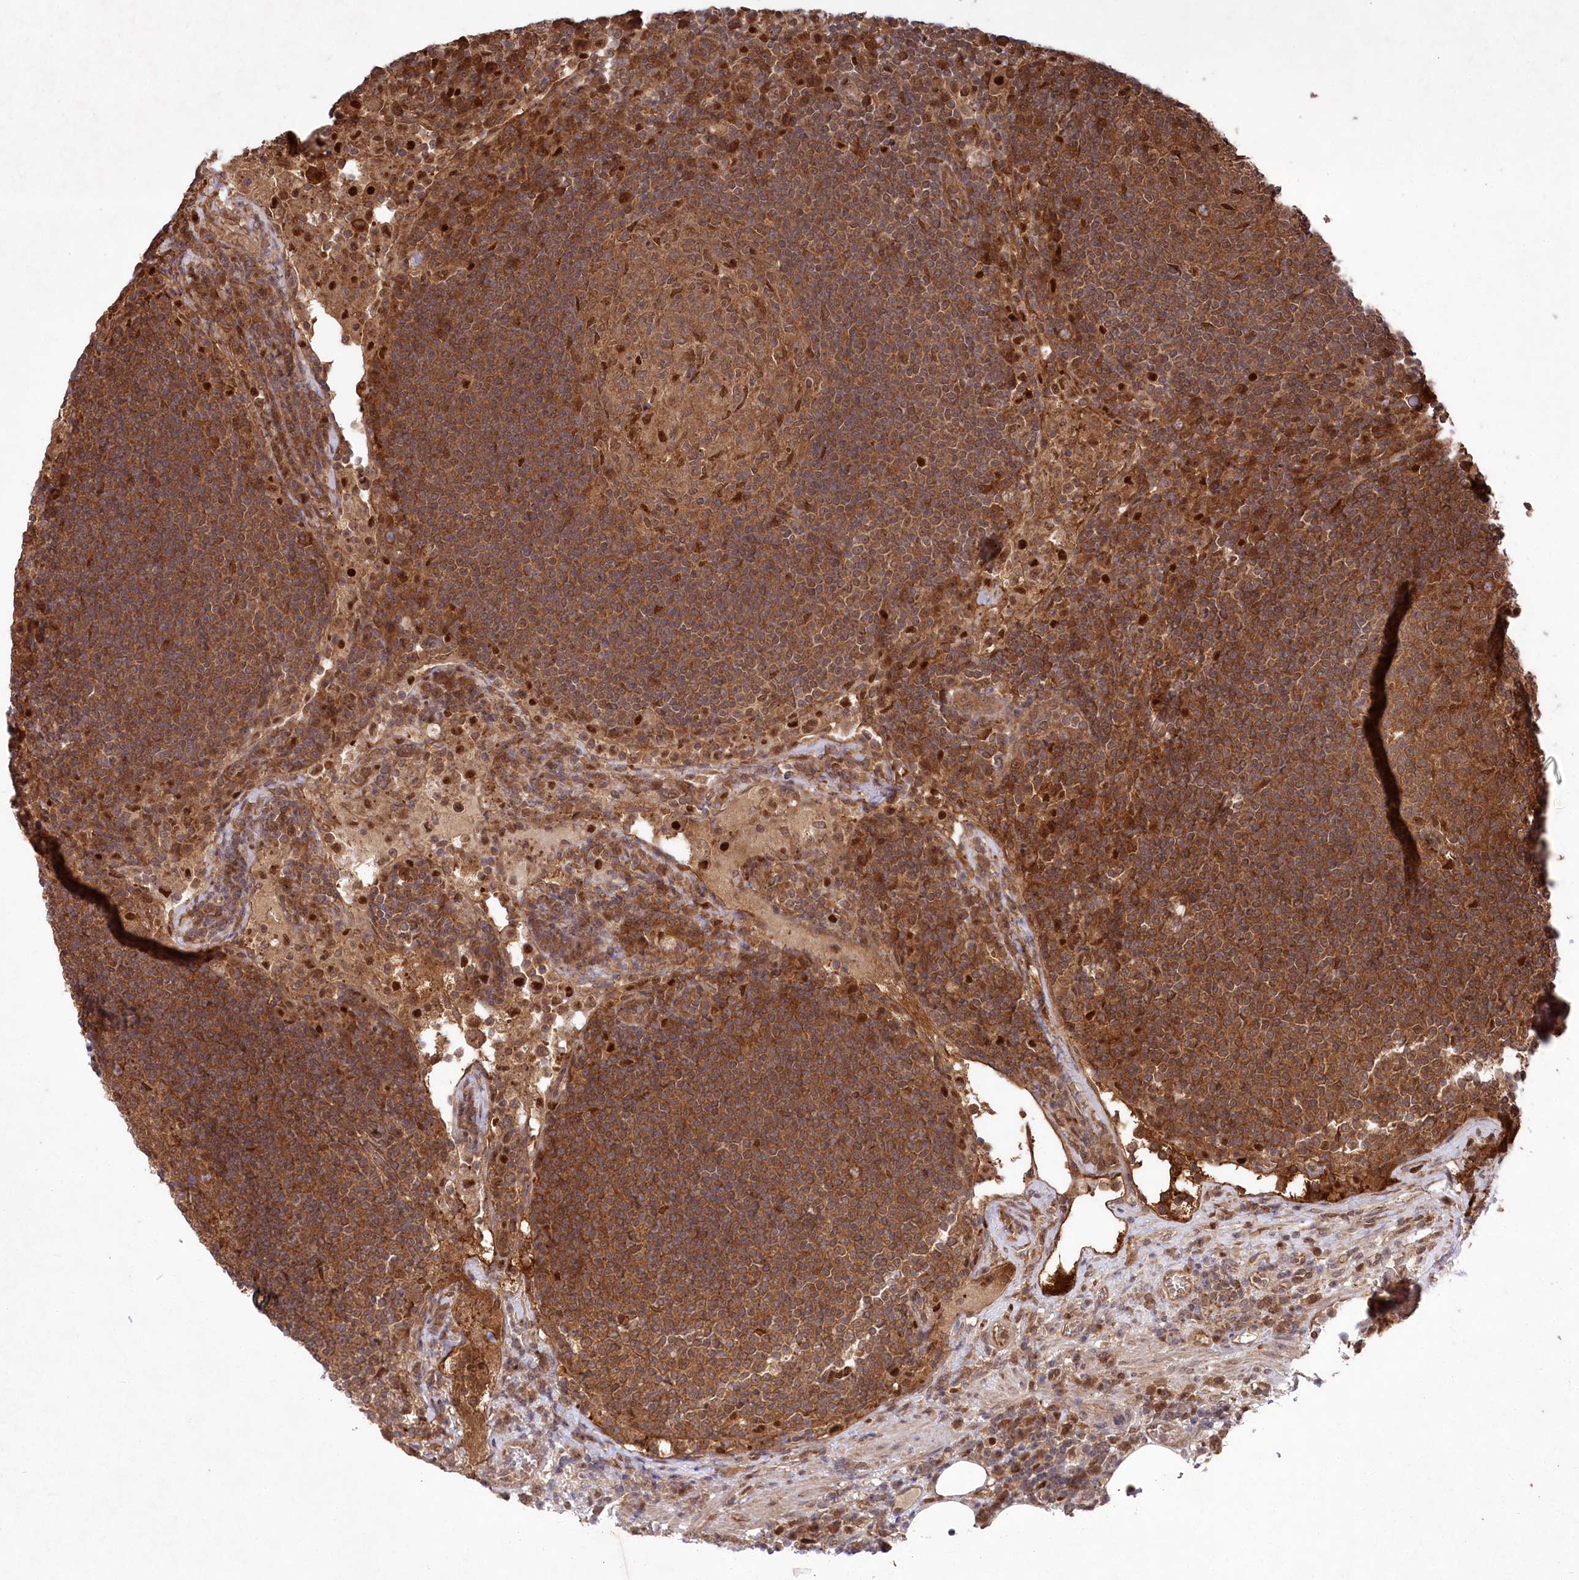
{"staining": {"intensity": "moderate", "quantity": ">75%", "location": "cytoplasmic/membranous,nuclear"}, "tissue": "lymph node", "cell_type": "Germinal center cells", "image_type": "normal", "snomed": [{"axis": "morphology", "description": "Normal tissue, NOS"}, {"axis": "topography", "description": "Lymph node"}], "caption": "Germinal center cells exhibit moderate cytoplasmic/membranous,nuclear staining in about >75% of cells in normal lymph node.", "gene": "PSMA1", "patient": {"sex": "female", "age": 53}}